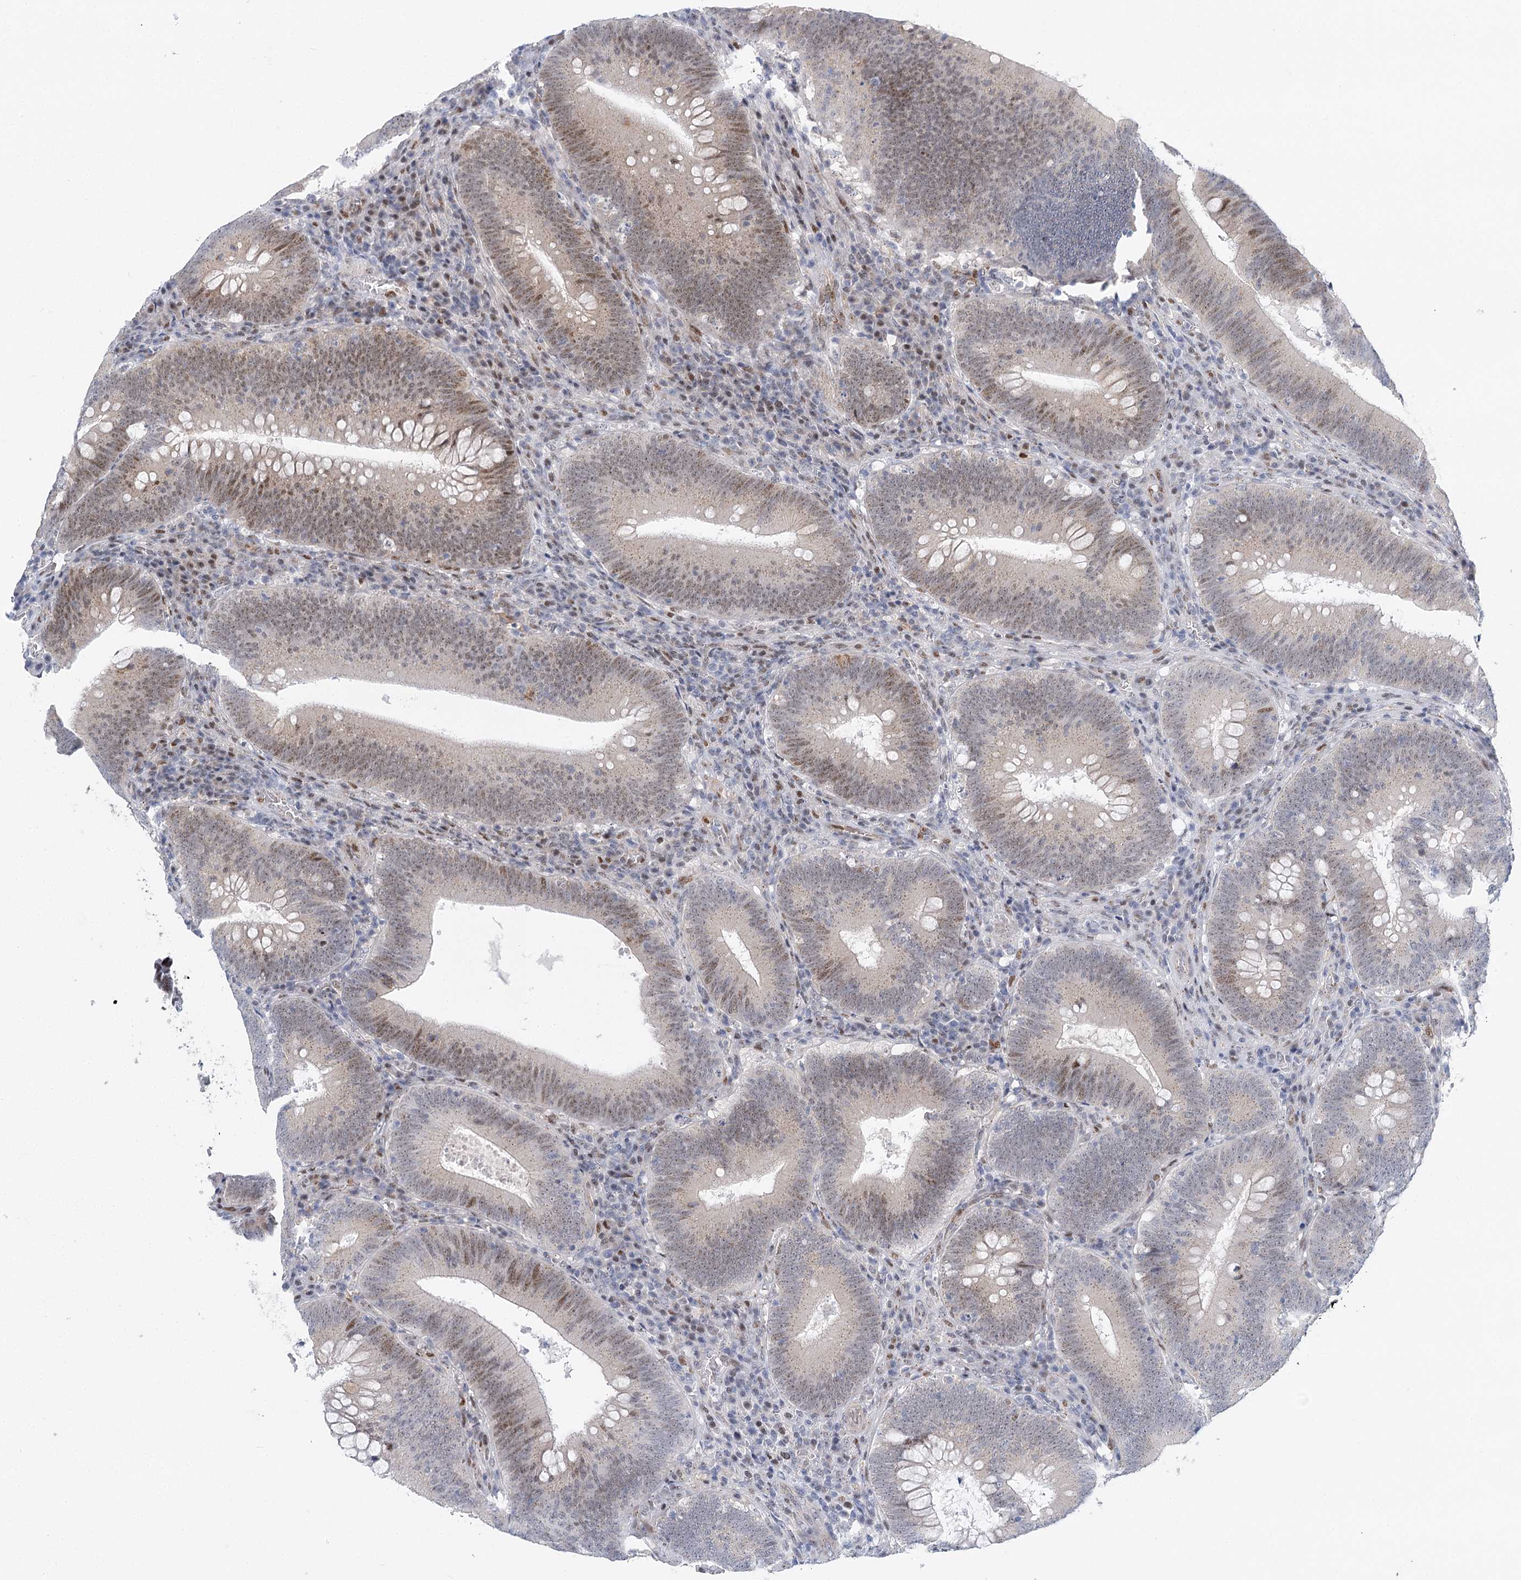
{"staining": {"intensity": "moderate", "quantity": "25%-75%", "location": "nuclear"}, "tissue": "colorectal cancer", "cell_type": "Tumor cells", "image_type": "cancer", "snomed": [{"axis": "morphology", "description": "Normal tissue, NOS"}, {"axis": "topography", "description": "Colon"}], "caption": "Immunohistochemistry photomicrograph of neoplastic tissue: colorectal cancer stained using immunohistochemistry (IHC) shows medium levels of moderate protein expression localized specifically in the nuclear of tumor cells, appearing as a nuclear brown color.", "gene": "CAMTA1", "patient": {"sex": "female", "age": 82}}